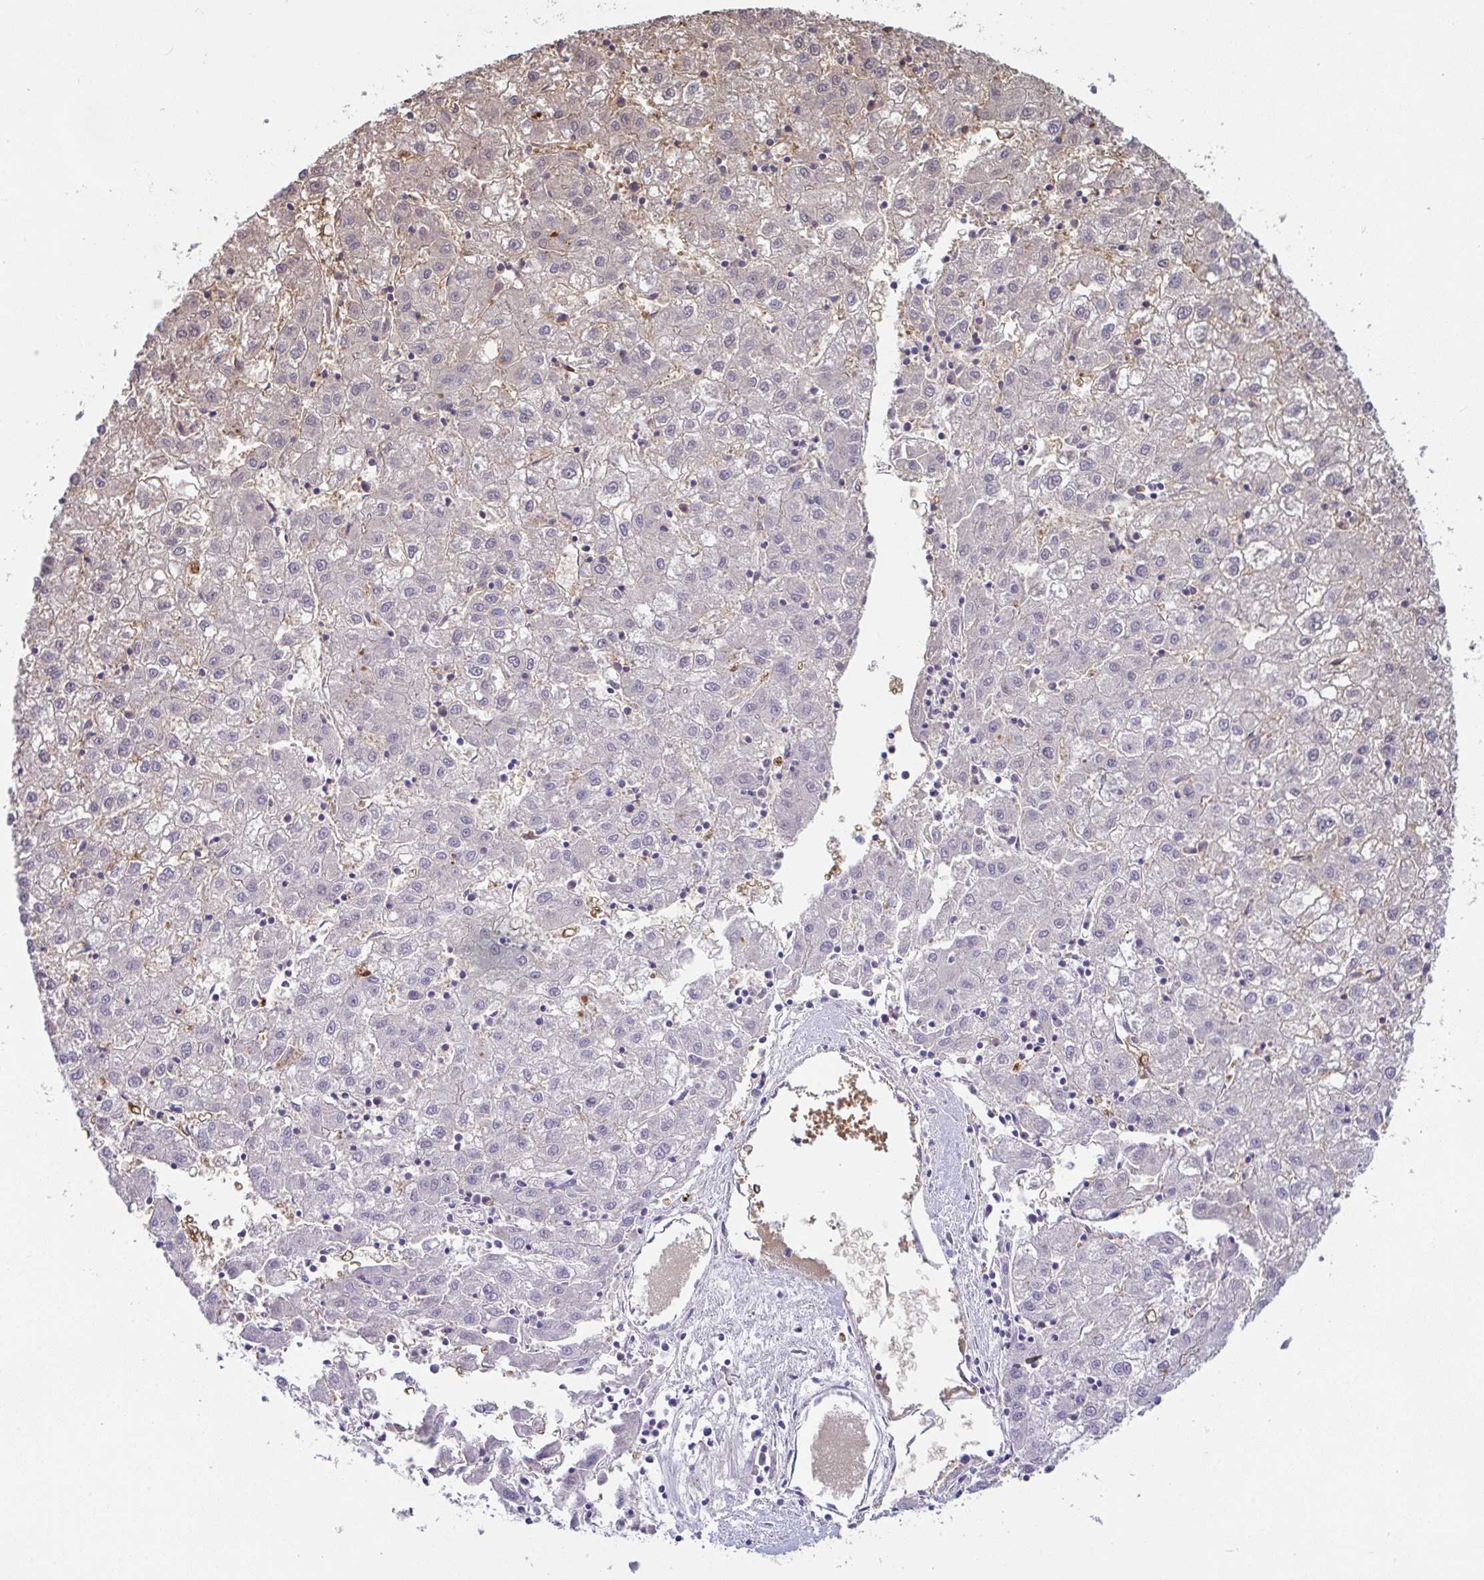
{"staining": {"intensity": "weak", "quantity": "<25%", "location": "cytoplasmic/membranous"}, "tissue": "liver cancer", "cell_type": "Tumor cells", "image_type": "cancer", "snomed": [{"axis": "morphology", "description": "Carcinoma, Hepatocellular, NOS"}, {"axis": "topography", "description": "Liver"}], "caption": "Tumor cells show no significant protein expression in liver cancer (hepatocellular carcinoma).", "gene": "USP35", "patient": {"sex": "male", "age": 72}}